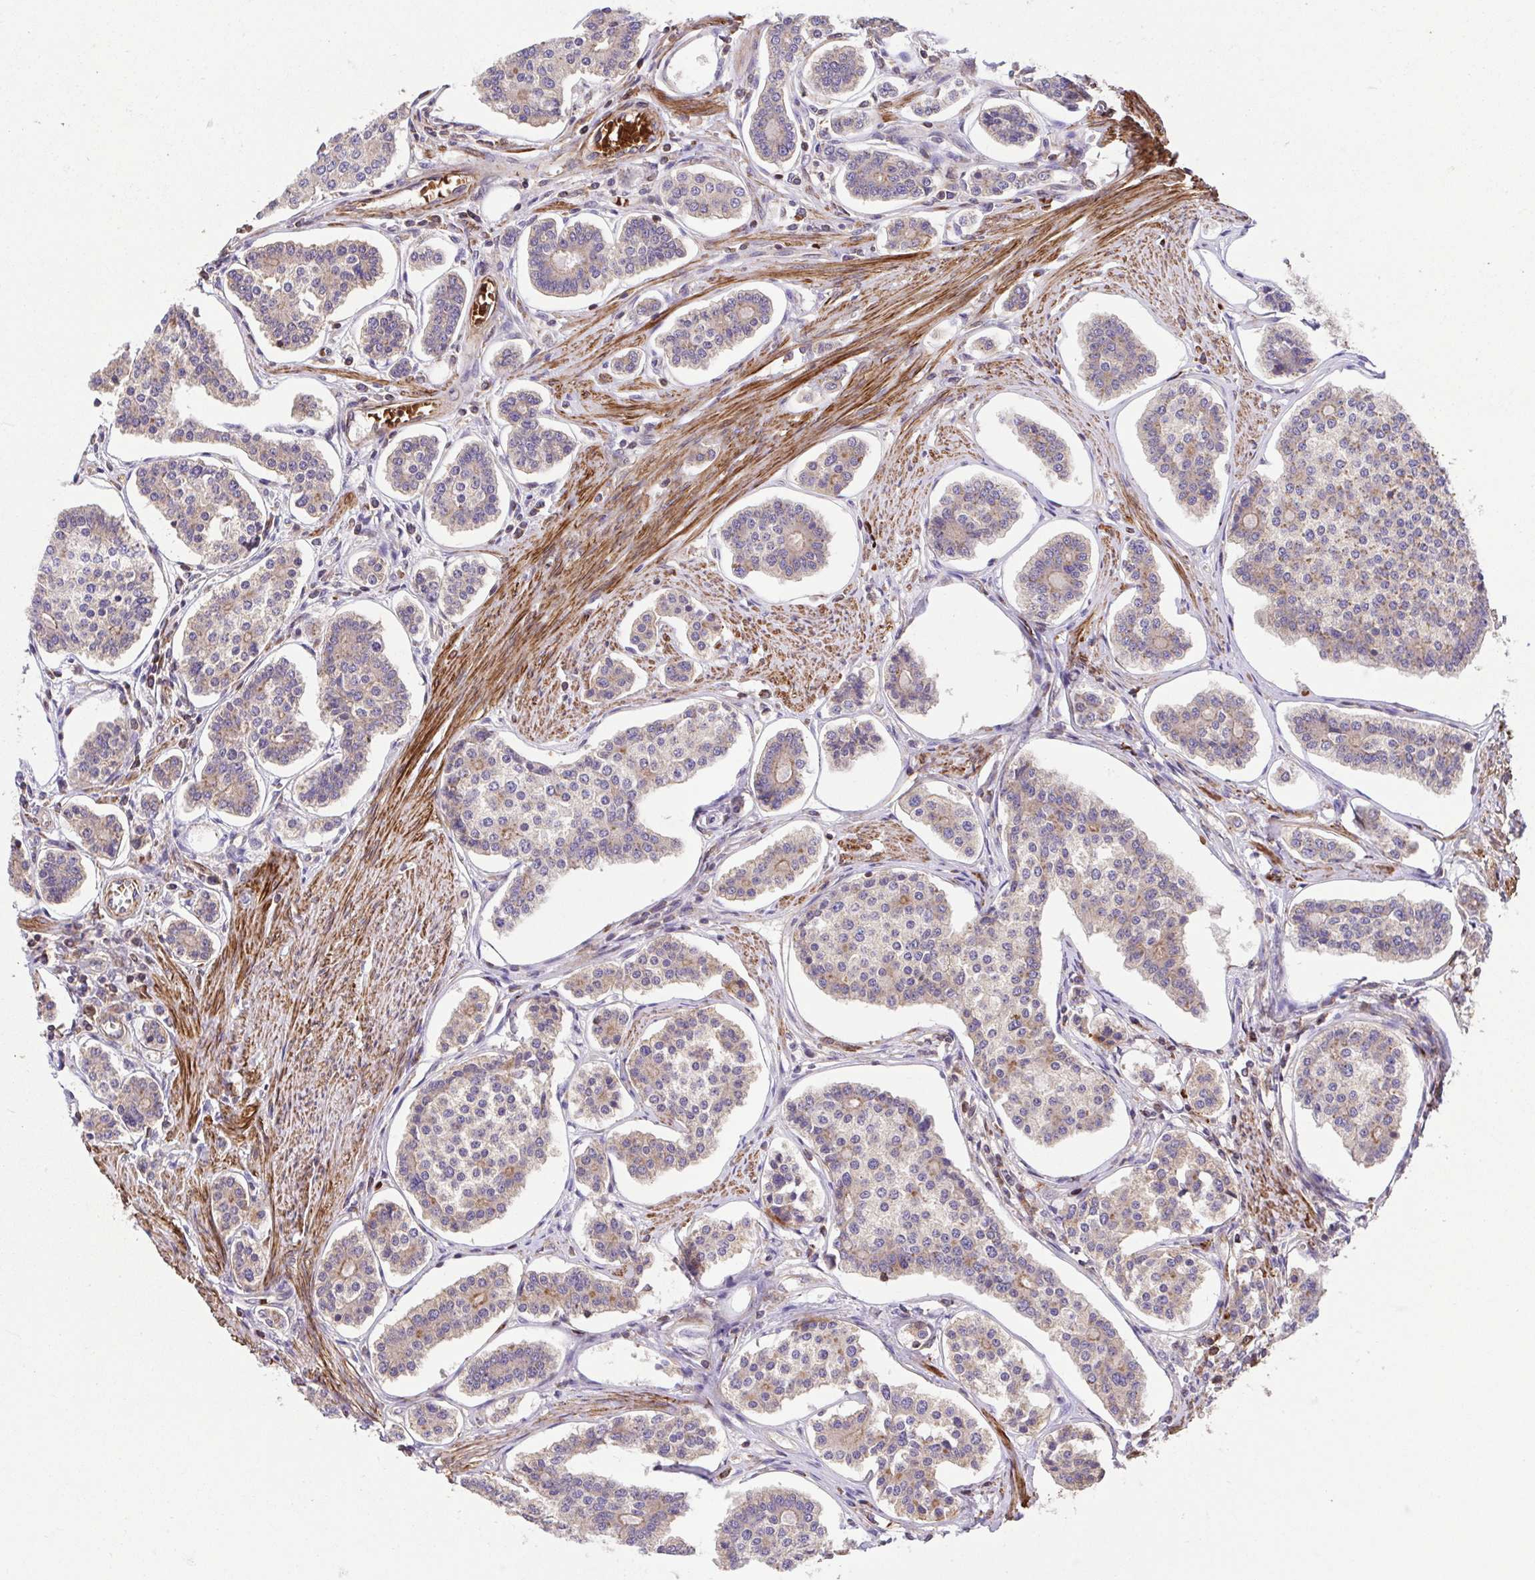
{"staining": {"intensity": "weak", "quantity": "<25%", "location": "cytoplasmic/membranous"}, "tissue": "carcinoid", "cell_type": "Tumor cells", "image_type": "cancer", "snomed": [{"axis": "morphology", "description": "Carcinoid, malignant, NOS"}, {"axis": "topography", "description": "Small intestine"}], "caption": "Immunohistochemical staining of human carcinoid demonstrates no significant positivity in tumor cells. The staining was performed using DAB to visualize the protein expression in brown, while the nuclei were stained in blue with hematoxylin (Magnification: 20x).", "gene": "IDE", "patient": {"sex": "female", "age": 65}}